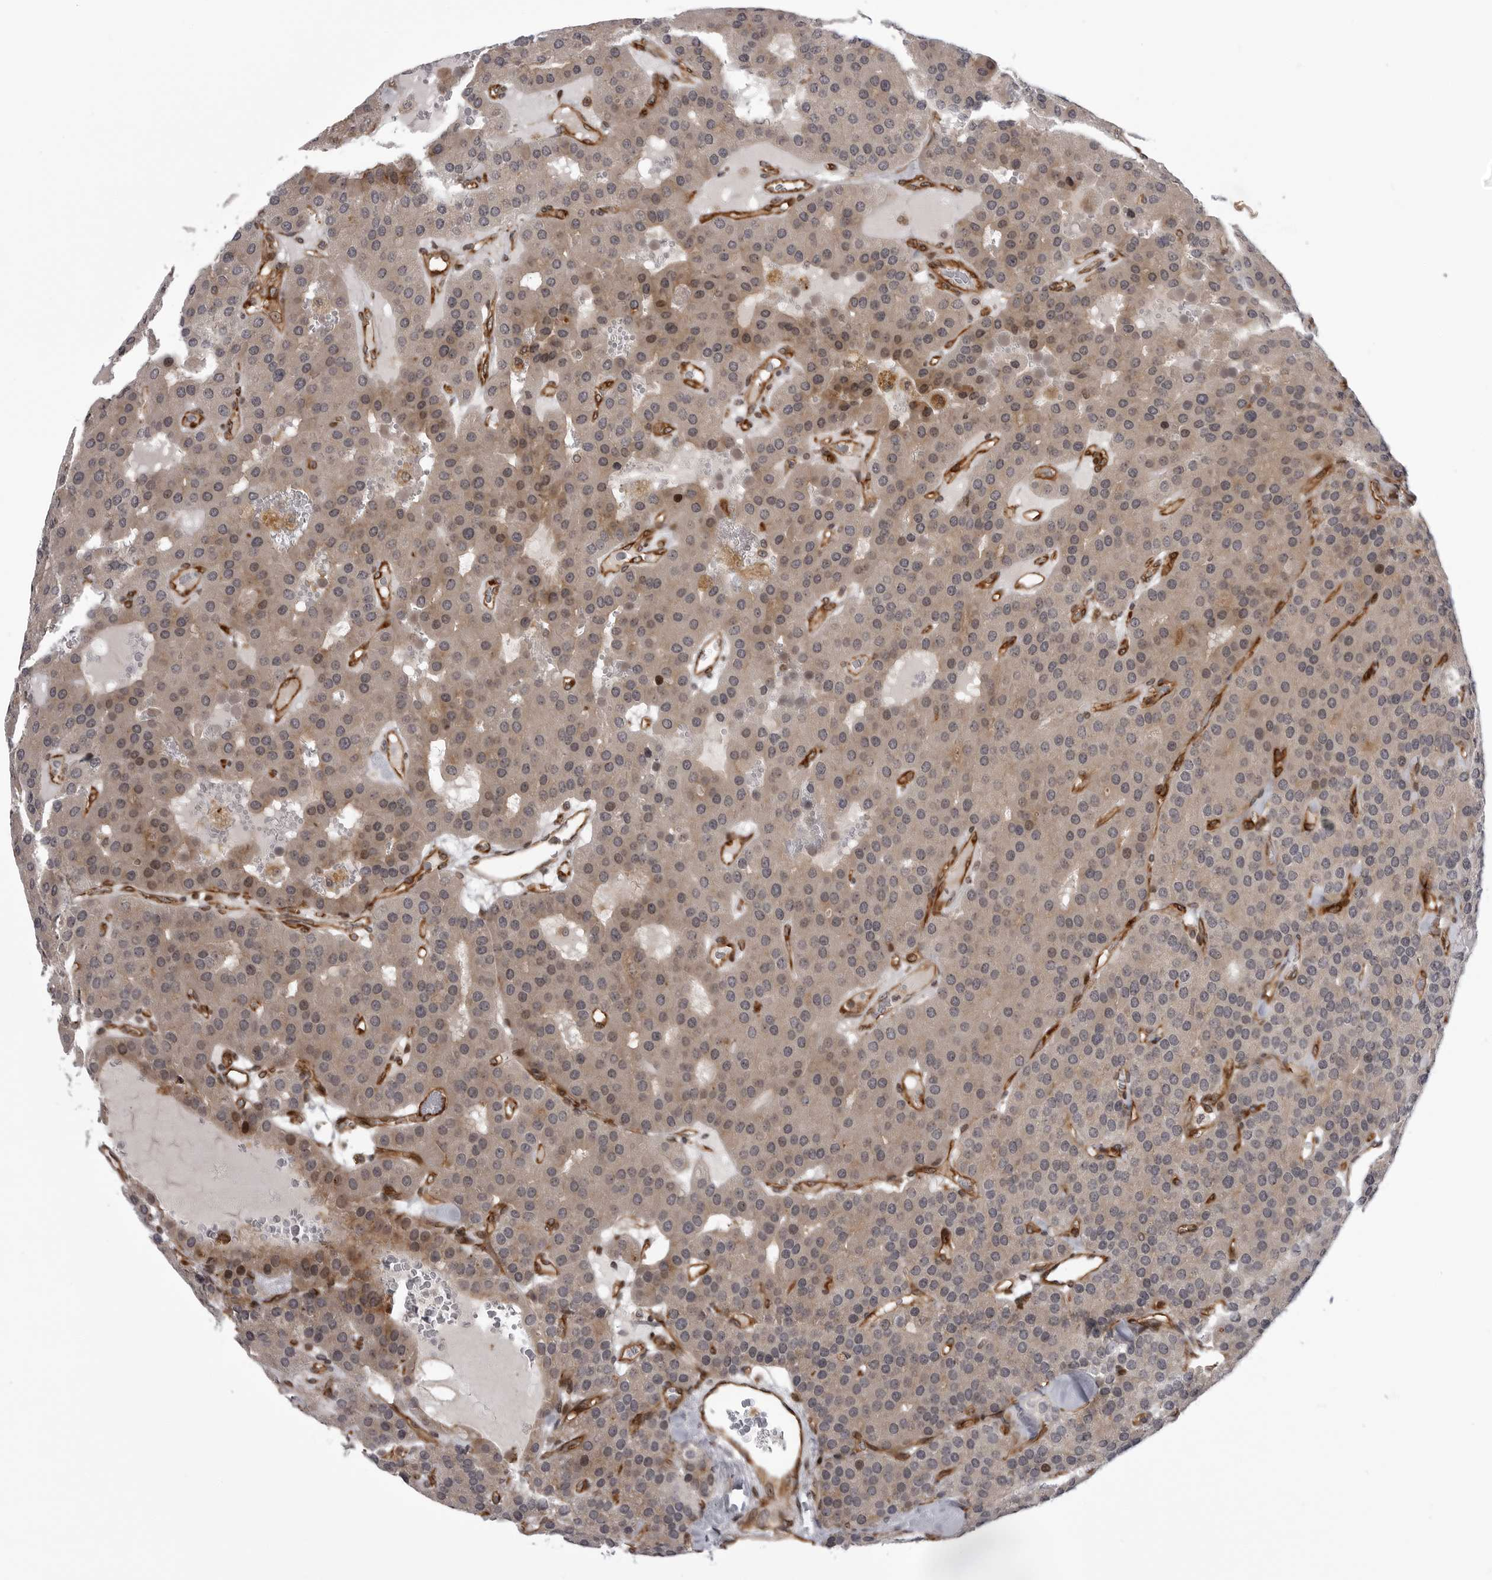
{"staining": {"intensity": "negative", "quantity": "none", "location": "none"}, "tissue": "parathyroid gland", "cell_type": "Glandular cells", "image_type": "normal", "snomed": [{"axis": "morphology", "description": "Normal tissue, NOS"}, {"axis": "morphology", "description": "Adenoma, NOS"}, {"axis": "topography", "description": "Parathyroid gland"}], "caption": "This is a photomicrograph of immunohistochemistry (IHC) staining of normal parathyroid gland, which shows no staining in glandular cells. (DAB immunohistochemistry (IHC) visualized using brightfield microscopy, high magnification).", "gene": "ABL1", "patient": {"sex": "female", "age": 86}}